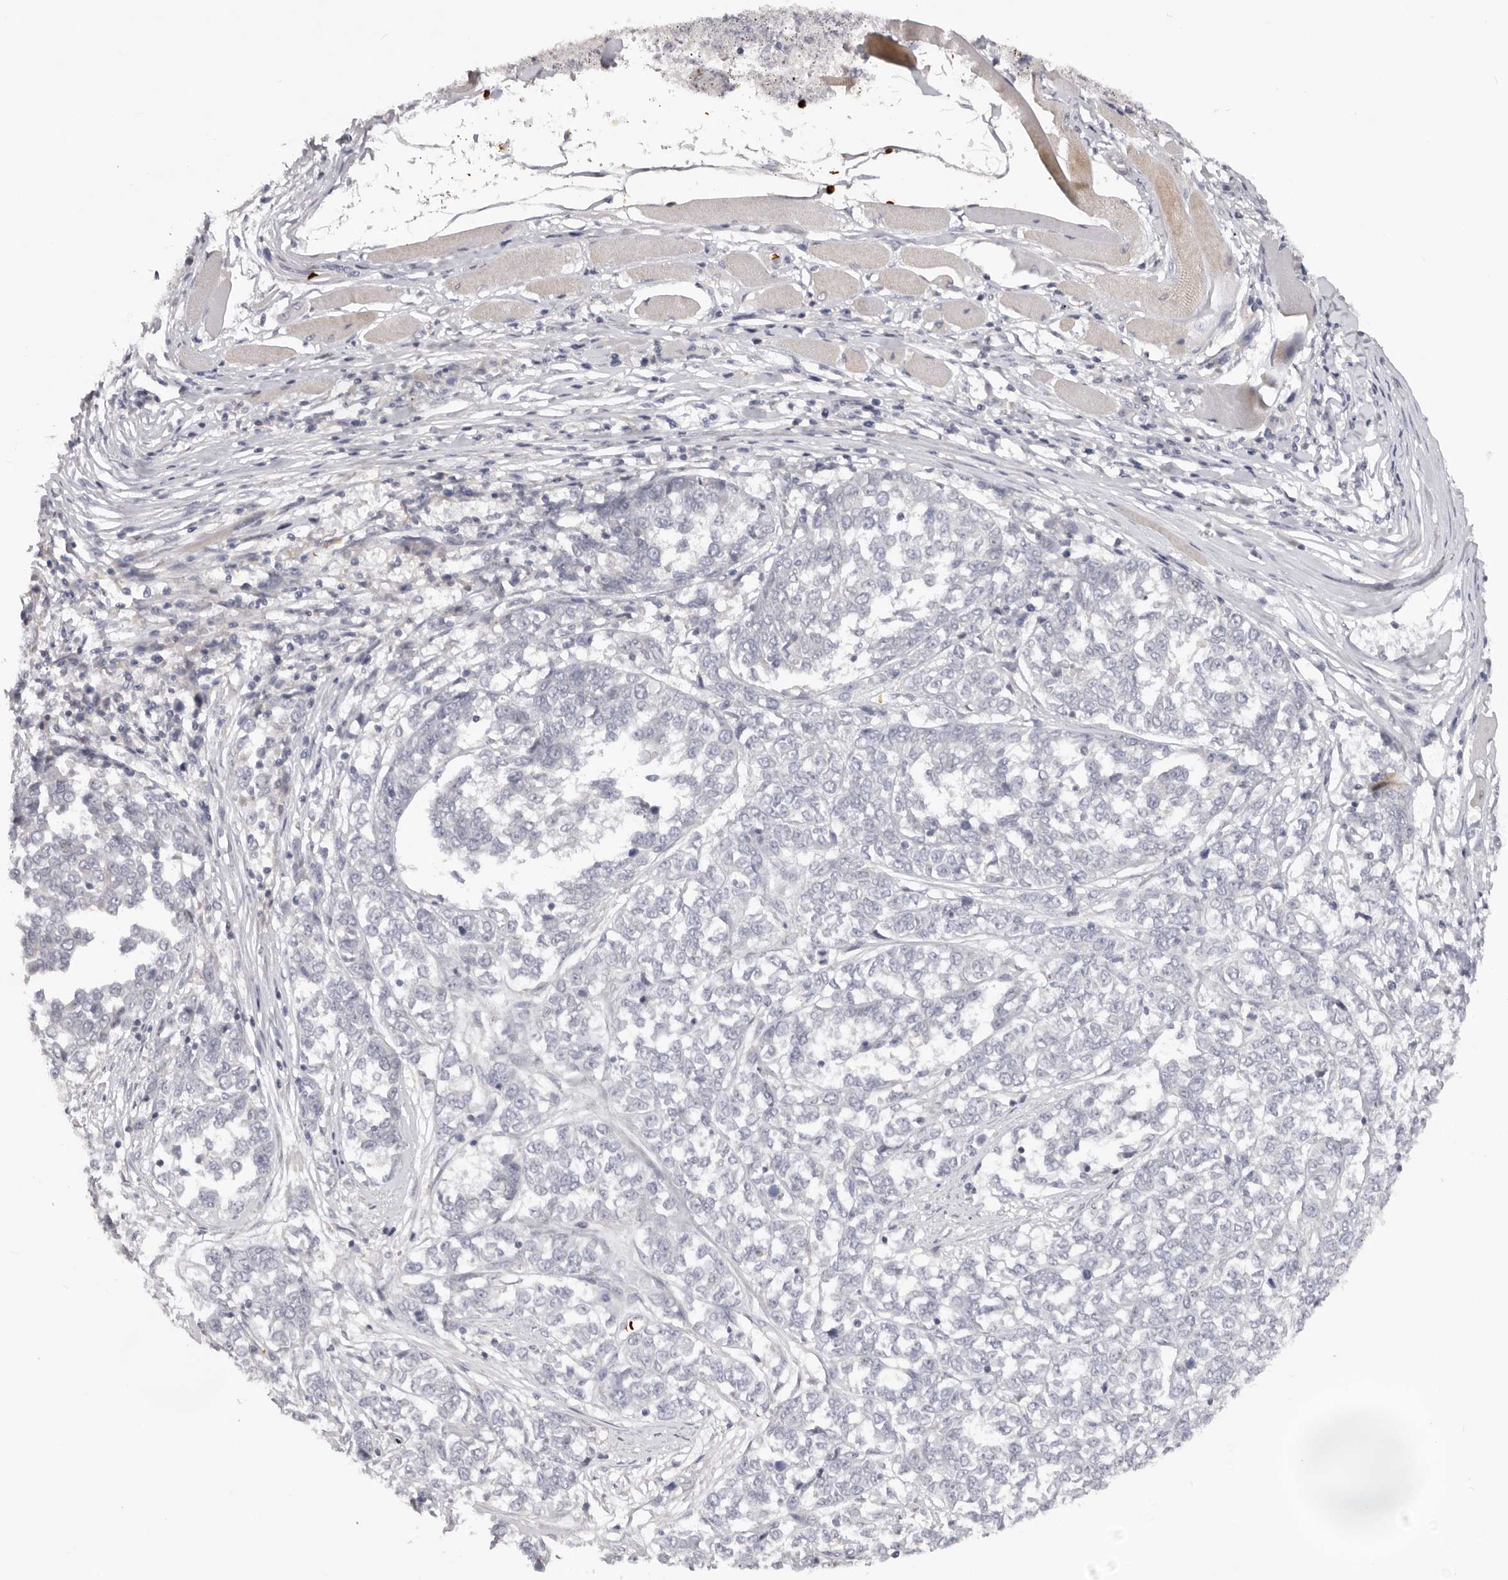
{"staining": {"intensity": "negative", "quantity": "none", "location": "none"}, "tissue": "melanoma", "cell_type": "Tumor cells", "image_type": "cancer", "snomed": [{"axis": "morphology", "description": "Malignant melanoma, NOS"}, {"axis": "topography", "description": "Skin"}], "caption": "High power microscopy image of an immunohistochemistry (IHC) micrograph of malignant melanoma, revealing no significant expression in tumor cells.", "gene": "TNR", "patient": {"sex": "female", "age": 72}}